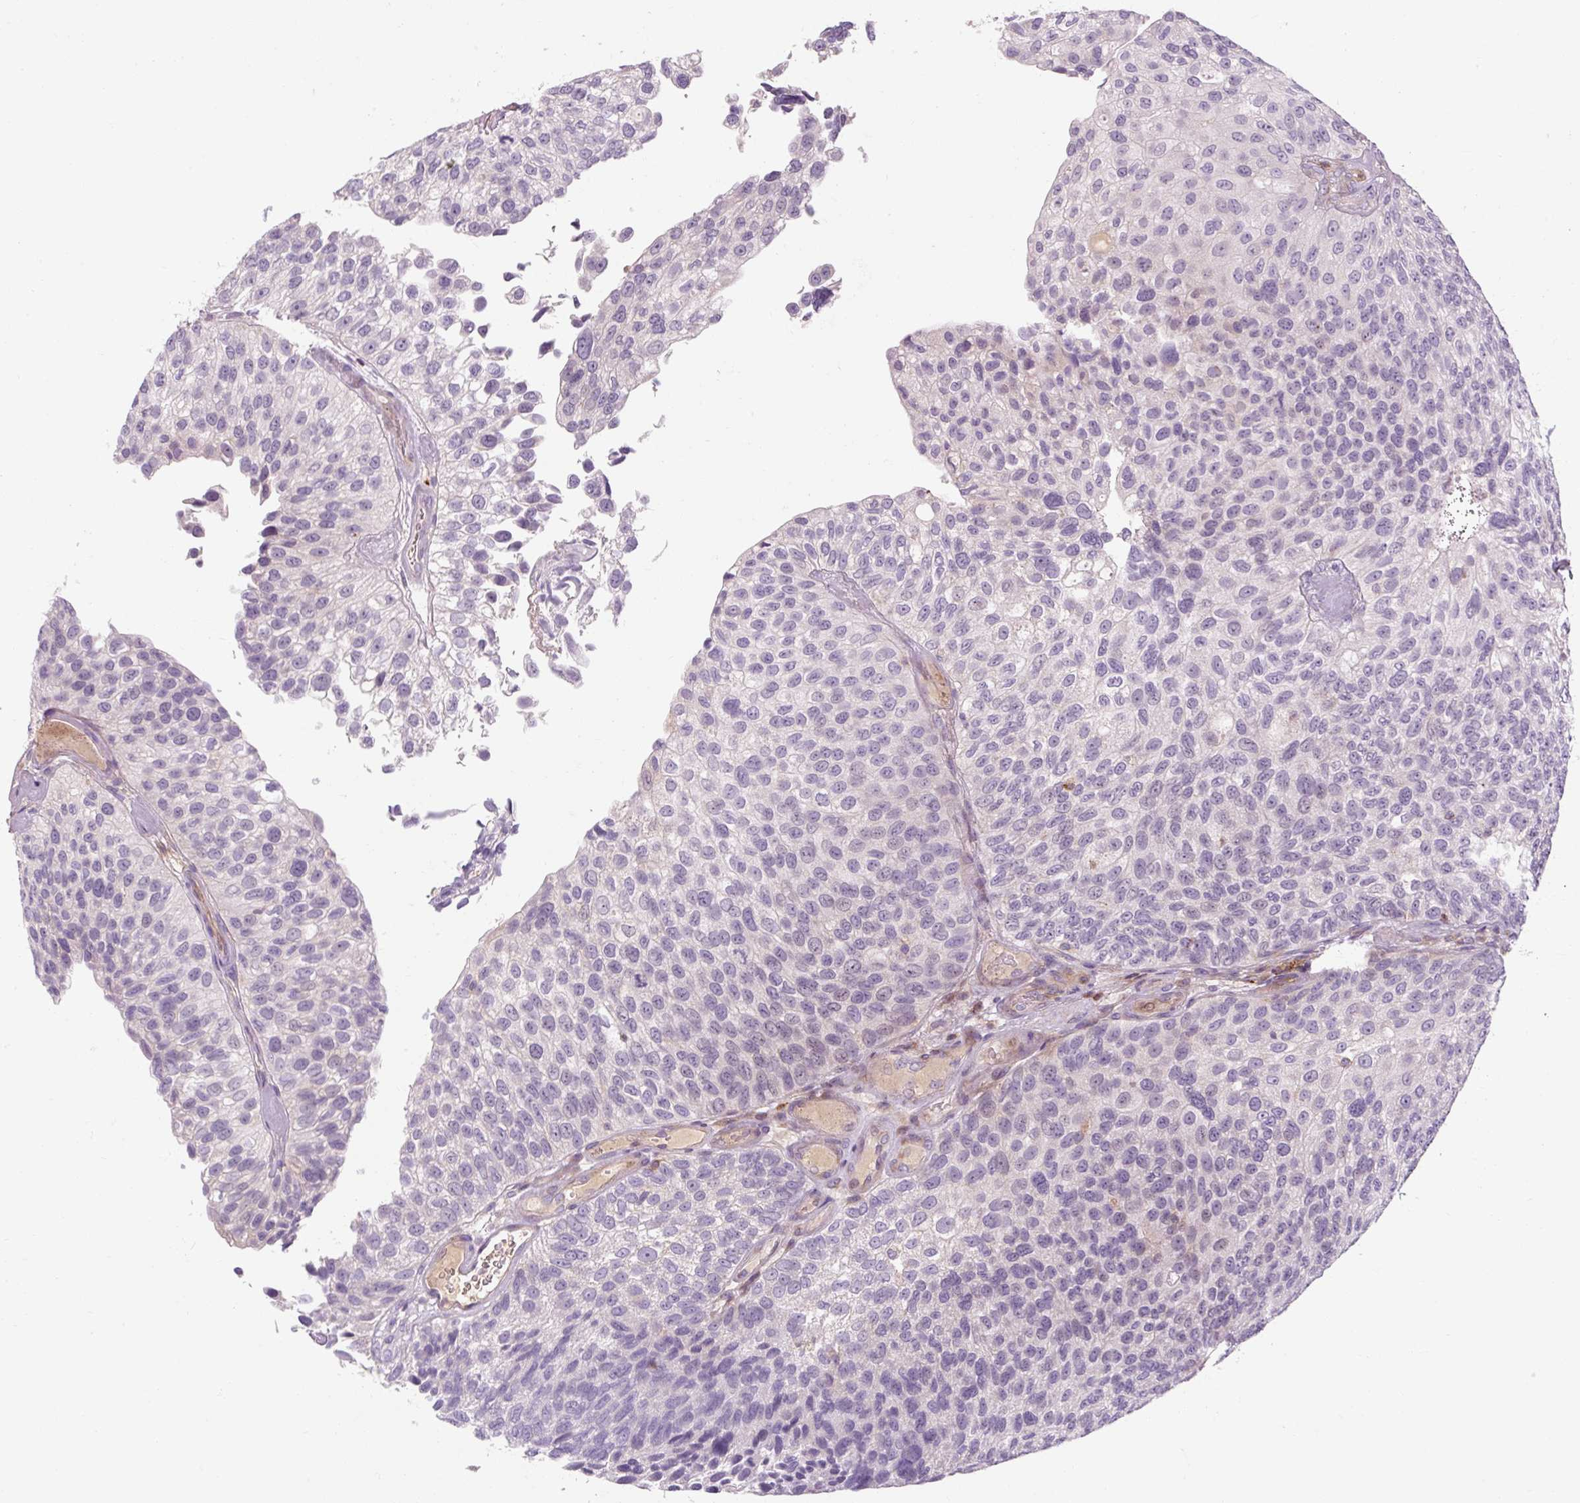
{"staining": {"intensity": "negative", "quantity": "none", "location": "none"}, "tissue": "urothelial cancer", "cell_type": "Tumor cells", "image_type": "cancer", "snomed": [{"axis": "morphology", "description": "Urothelial carcinoma, NOS"}, {"axis": "topography", "description": "Urinary bladder"}], "caption": "Transitional cell carcinoma stained for a protein using IHC demonstrates no expression tumor cells.", "gene": "TIGD2", "patient": {"sex": "male", "age": 87}}